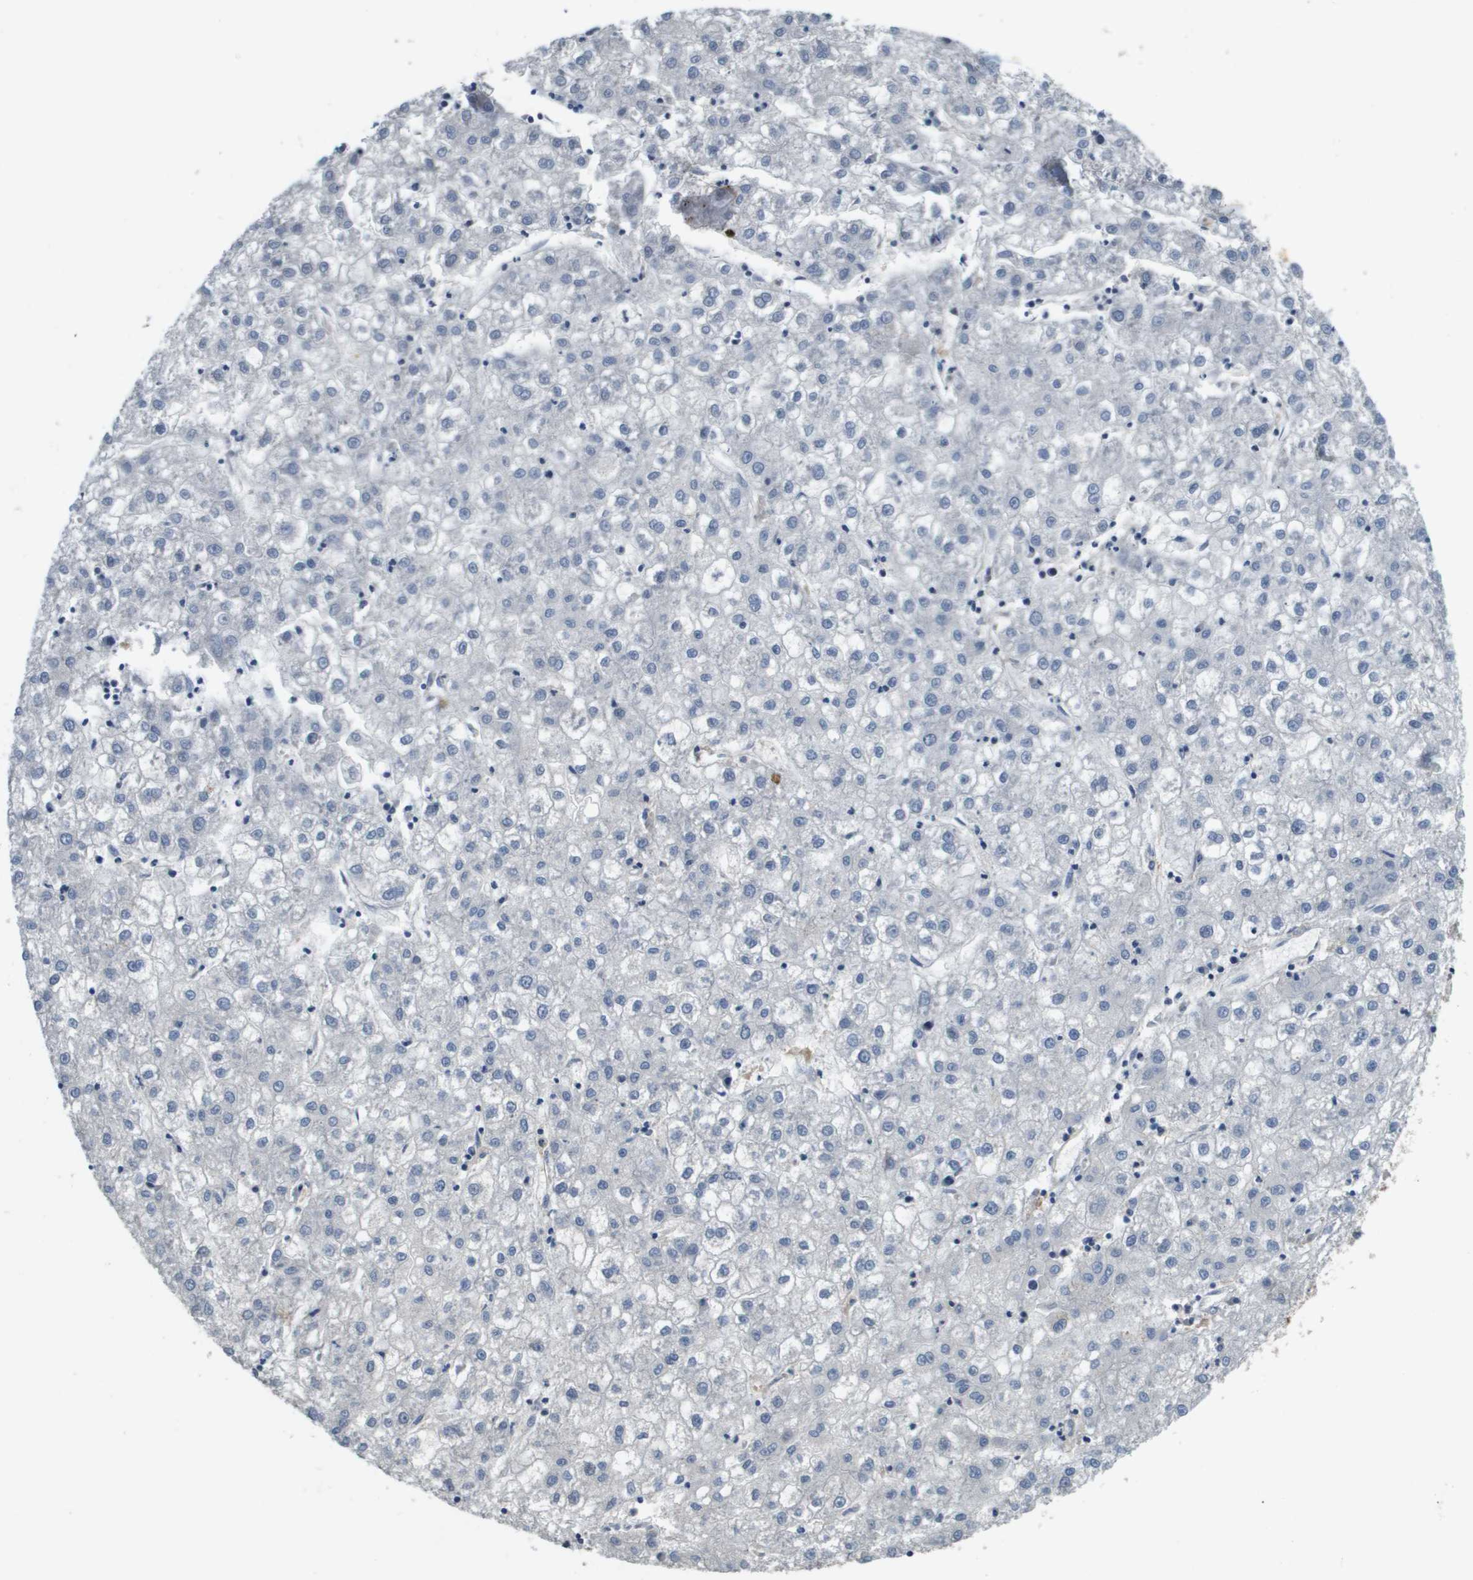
{"staining": {"intensity": "negative", "quantity": "none", "location": "none"}, "tissue": "liver cancer", "cell_type": "Tumor cells", "image_type": "cancer", "snomed": [{"axis": "morphology", "description": "Carcinoma, Hepatocellular, NOS"}, {"axis": "topography", "description": "Liver"}], "caption": "Protein analysis of liver cancer (hepatocellular carcinoma) displays no significant positivity in tumor cells.", "gene": "SLC16A3", "patient": {"sex": "male", "age": 72}}